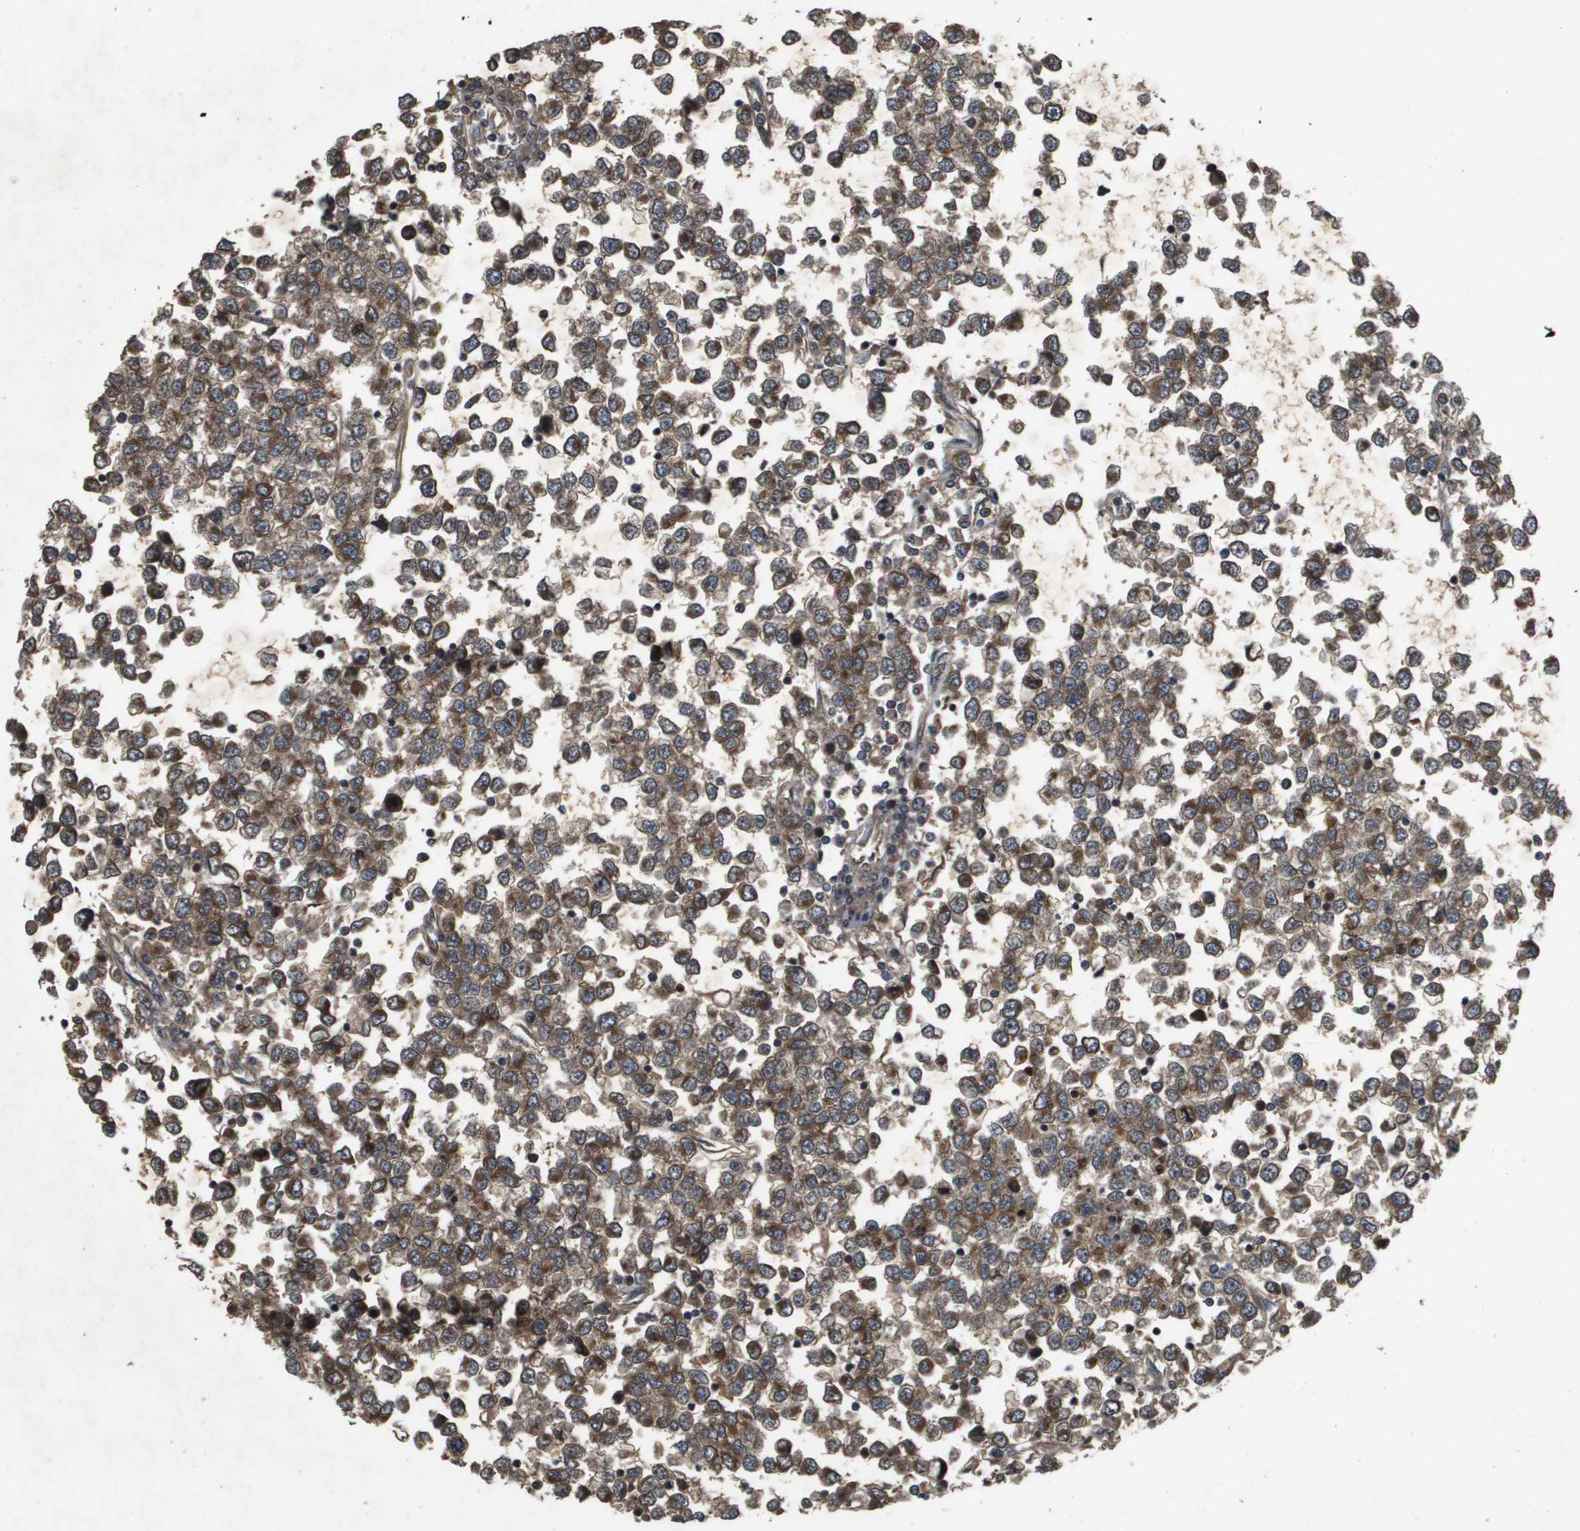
{"staining": {"intensity": "moderate", "quantity": ">75%", "location": "cytoplasmic/membranous"}, "tissue": "testis cancer", "cell_type": "Tumor cells", "image_type": "cancer", "snomed": [{"axis": "morphology", "description": "Seminoma, NOS"}, {"axis": "topography", "description": "Testis"}], "caption": "Brown immunohistochemical staining in testis seminoma reveals moderate cytoplasmic/membranous staining in approximately >75% of tumor cells. (brown staining indicates protein expression, while blue staining denotes nuclei).", "gene": "SPTLC1", "patient": {"sex": "male", "age": 65}}